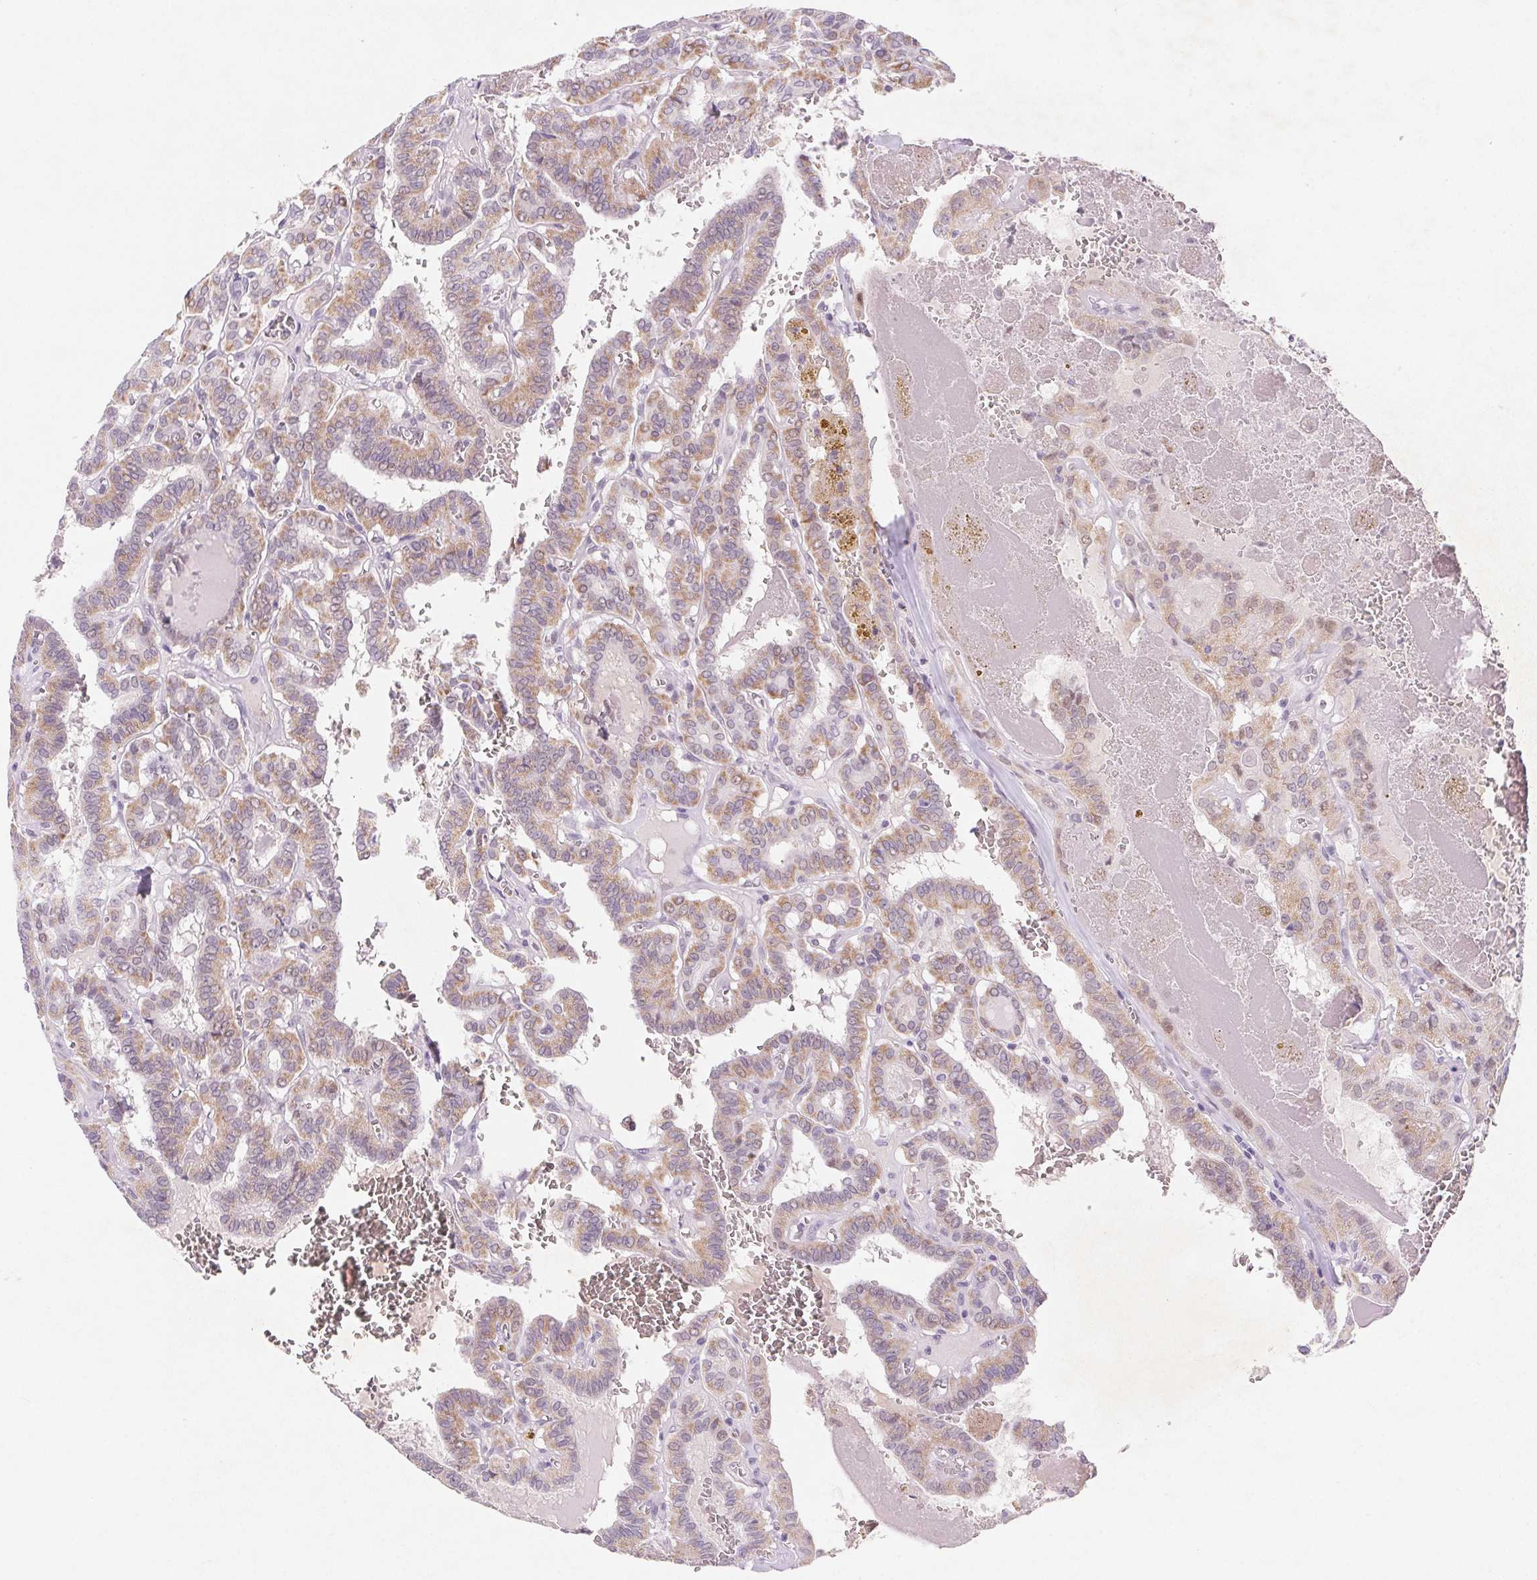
{"staining": {"intensity": "weak", "quantity": ">75%", "location": "cytoplasmic/membranous"}, "tissue": "thyroid cancer", "cell_type": "Tumor cells", "image_type": "cancer", "snomed": [{"axis": "morphology", "description": "Papillary adenocarcinoma, NOS"}, {"axis": "topography", "description": "Thyroid gland"}], "caption": "A micrograph showing weak cytoplasmic/membranous positivity in approximately >75% of tumor cells in thyroid papillary adenocarcinoma, as visualized by brown immunohistochemical staining.", "gene": "DPPA5", "patient": {"sex": "female", "age": 21}}